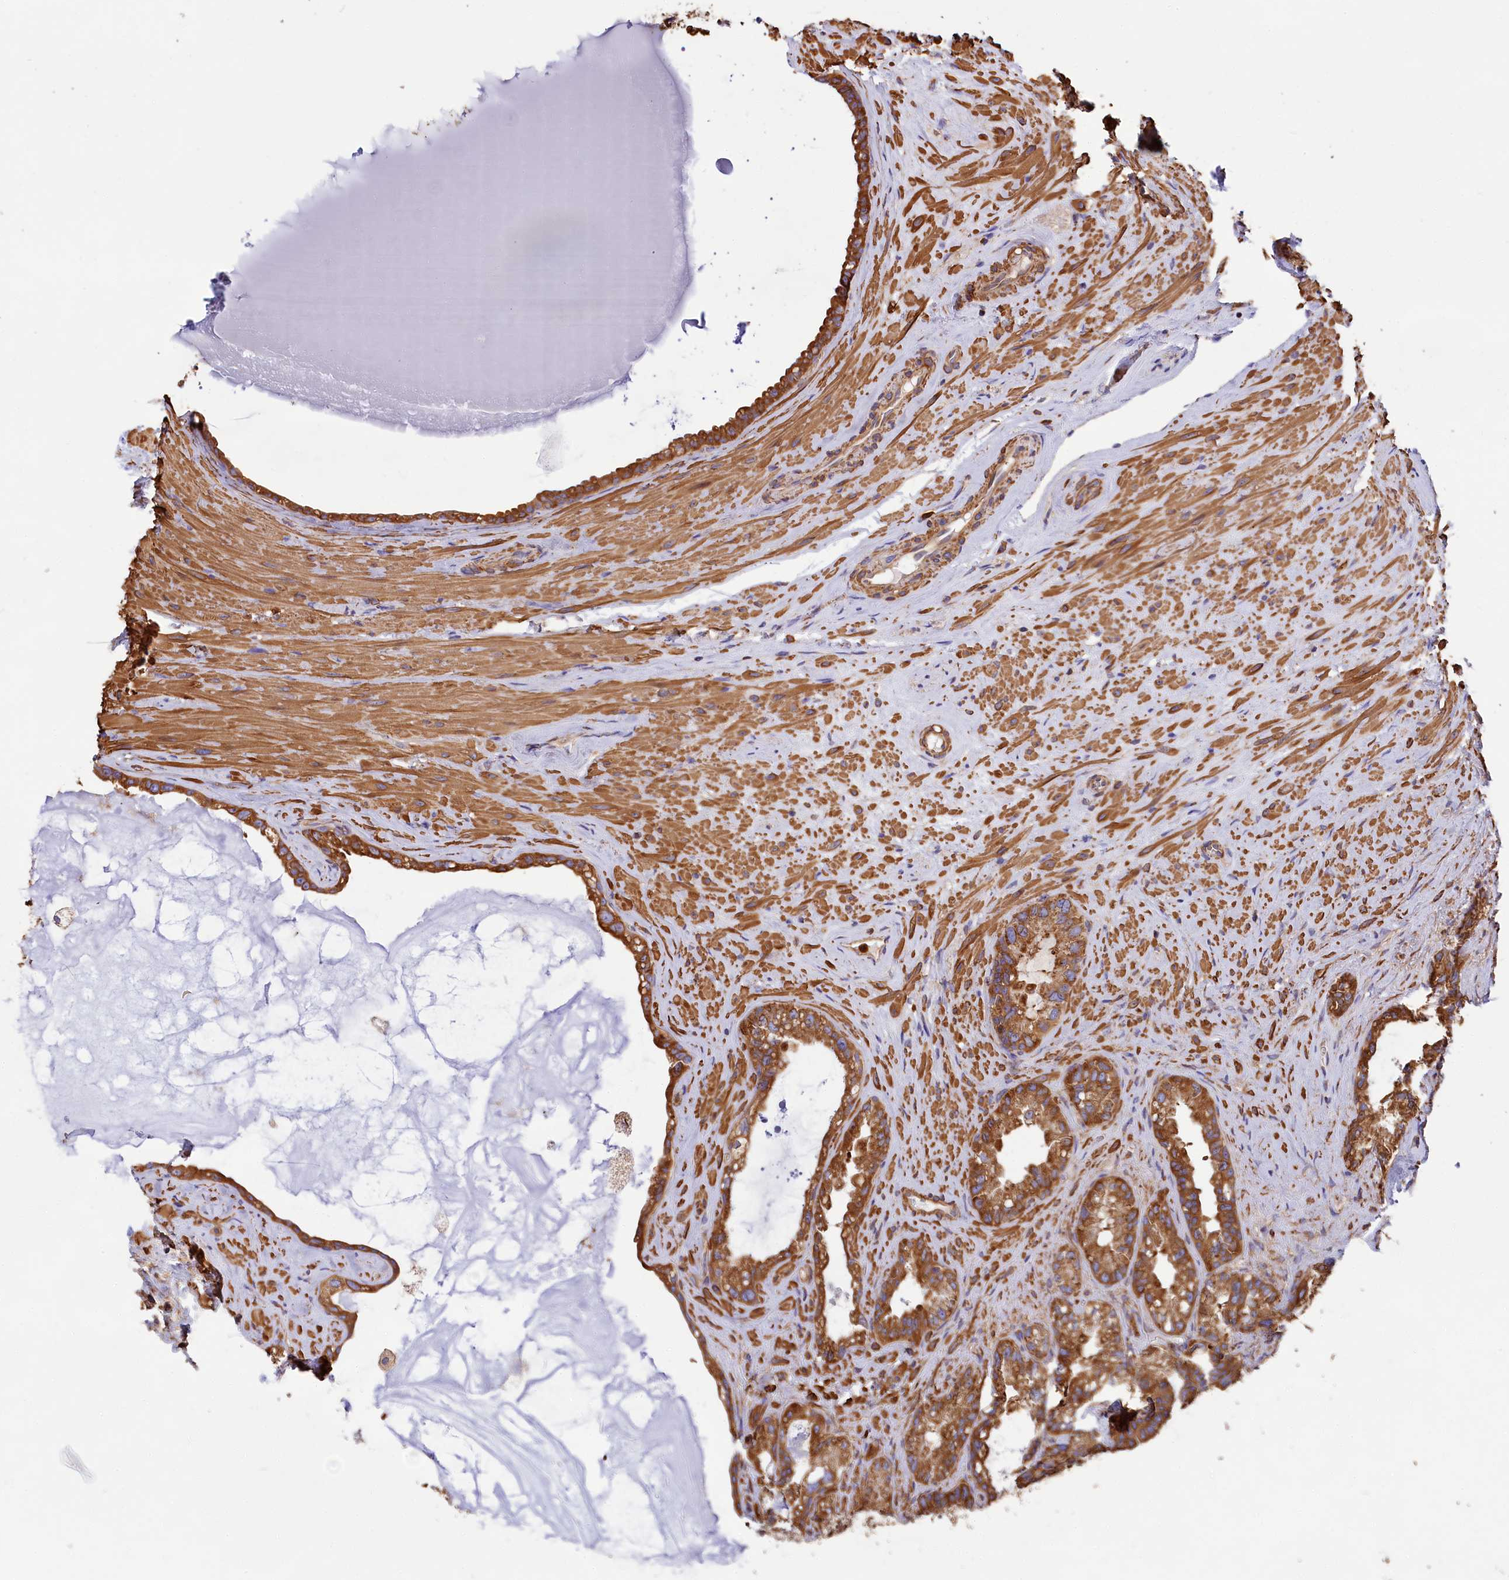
{"staining": {"intensity": "moderate", "quantity": ">75%", "location": "cytoplasmic/membranous"}, "tissue": "seminal vesicle", "cell_type": "Glandular cells", "image_type": "normal", "snomed": [{"axis": "morphology", "description": "Normal tissue, NOS"}, {"axis": "topography", "description": "Prostate"}, {"axis": "topography", "description": "Seminal veicle"}], "caption": "Immunohistochemistry photomicrograph of unremarkable seminal vesicle: human seminal vesicle stained using immunohistochemistry (IHC) exhibits medium levels of moderate protein expression localized specifically in the cytoplasmic/membranous of glandular cells, appearing as a cytoplasmic/membranous brown color.", "gene": "GYS1", "patient": {"sex": "male", "age": 79}}